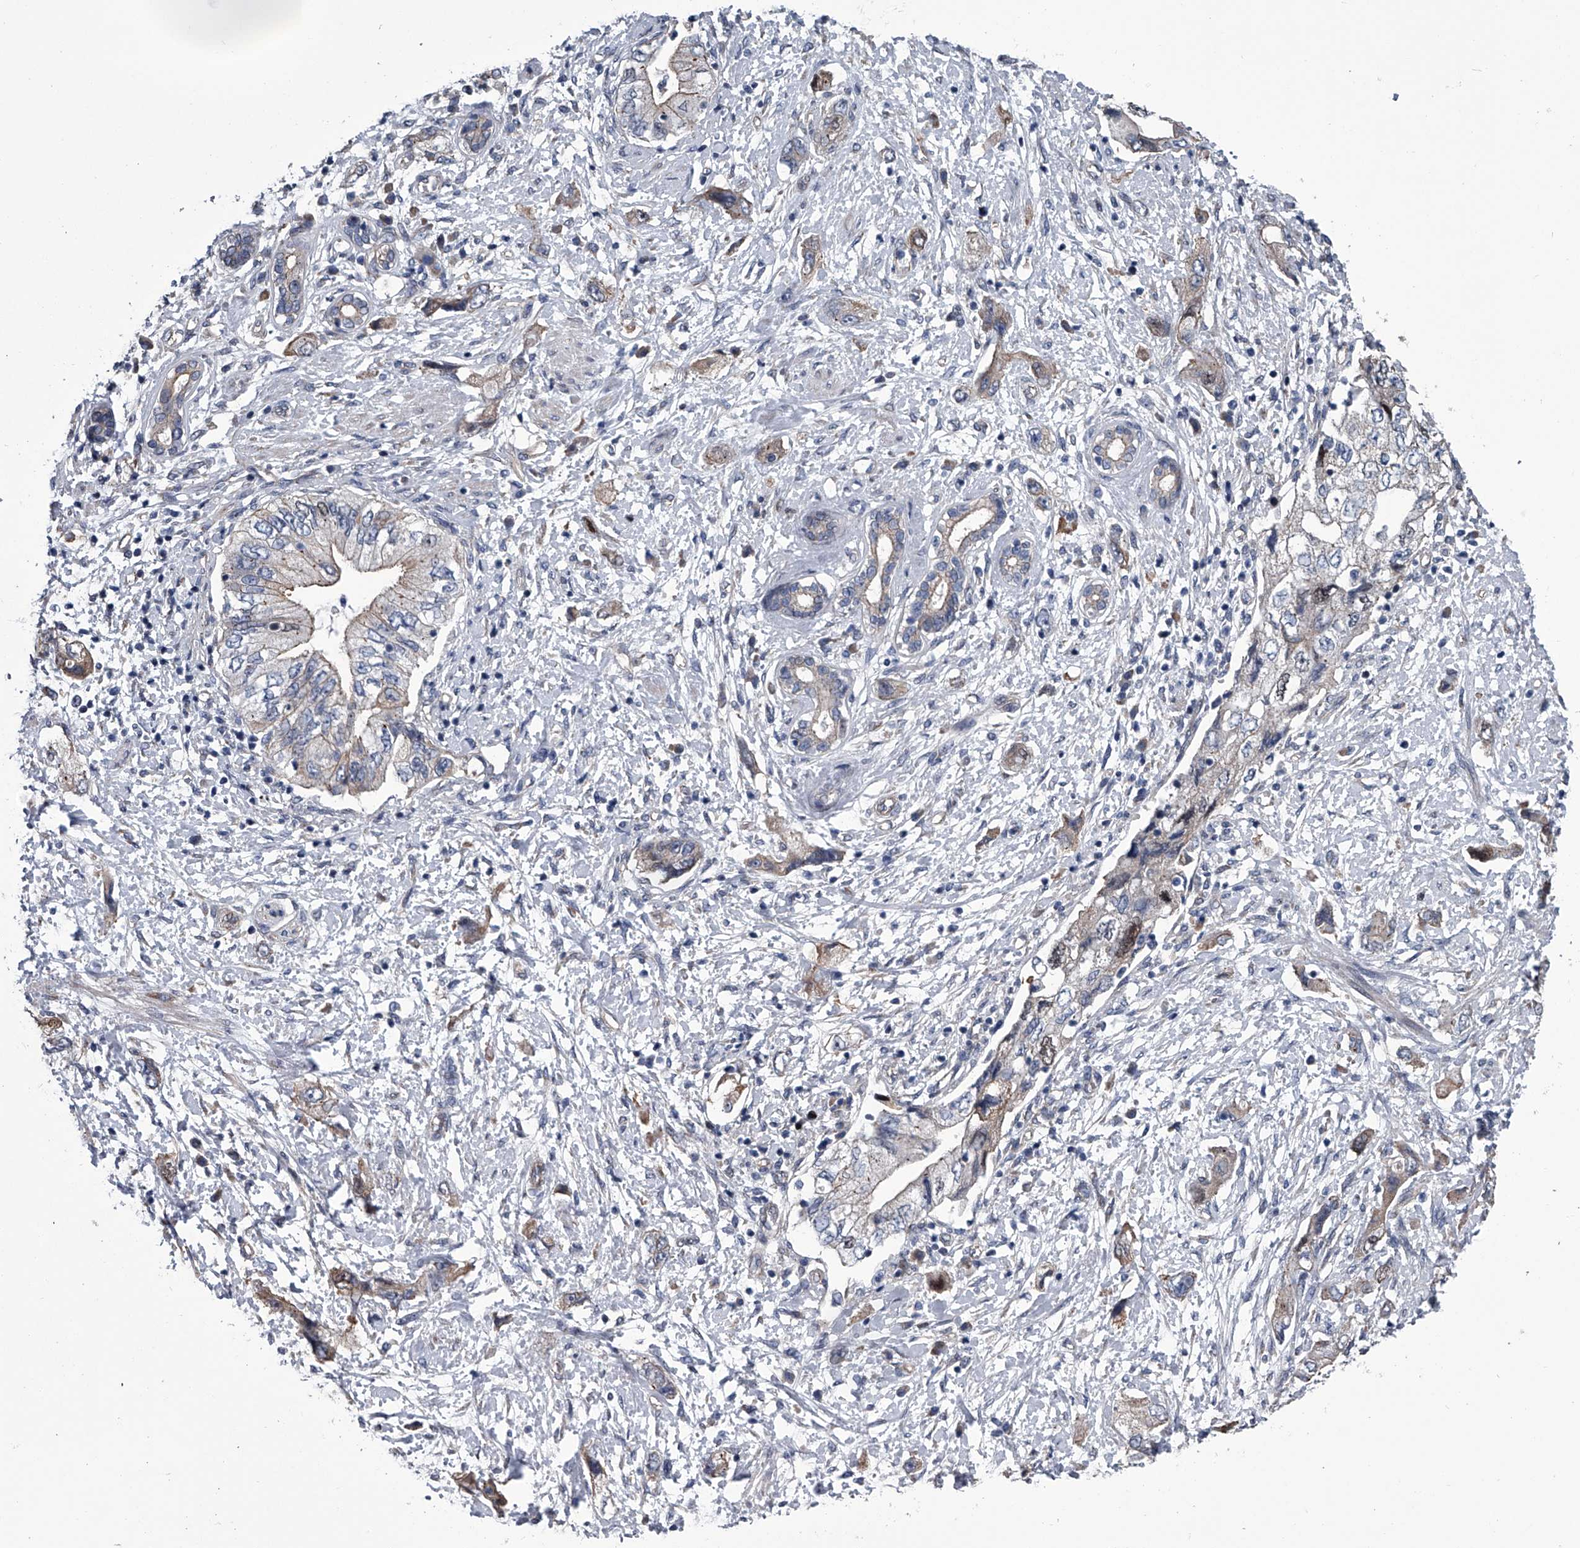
{"staining": {"intensity": "weak", "quantity": "25%-75%", "location": "cytoplasmic/membranous"}, "tissue": "pancreatic cancer", "cell_type": "Tumor cells", "image_type": "cancer", "snomed": [{"axis": "morphology", "description": "Adenocarcinoma, NOS"}, {"axis": "topography", "description": "Pancreas"}], "caption": "A high-resolution photomicrograph shows immunohistochemistry (IHC) staining of pancreatic cancer (adenocarcinoma), which displays weak cytoplasmic/membranous expression in about 25%-75% of tumor cells.", "gene": "ABCG1", "patient": {"sex": "female", "age": 73}}